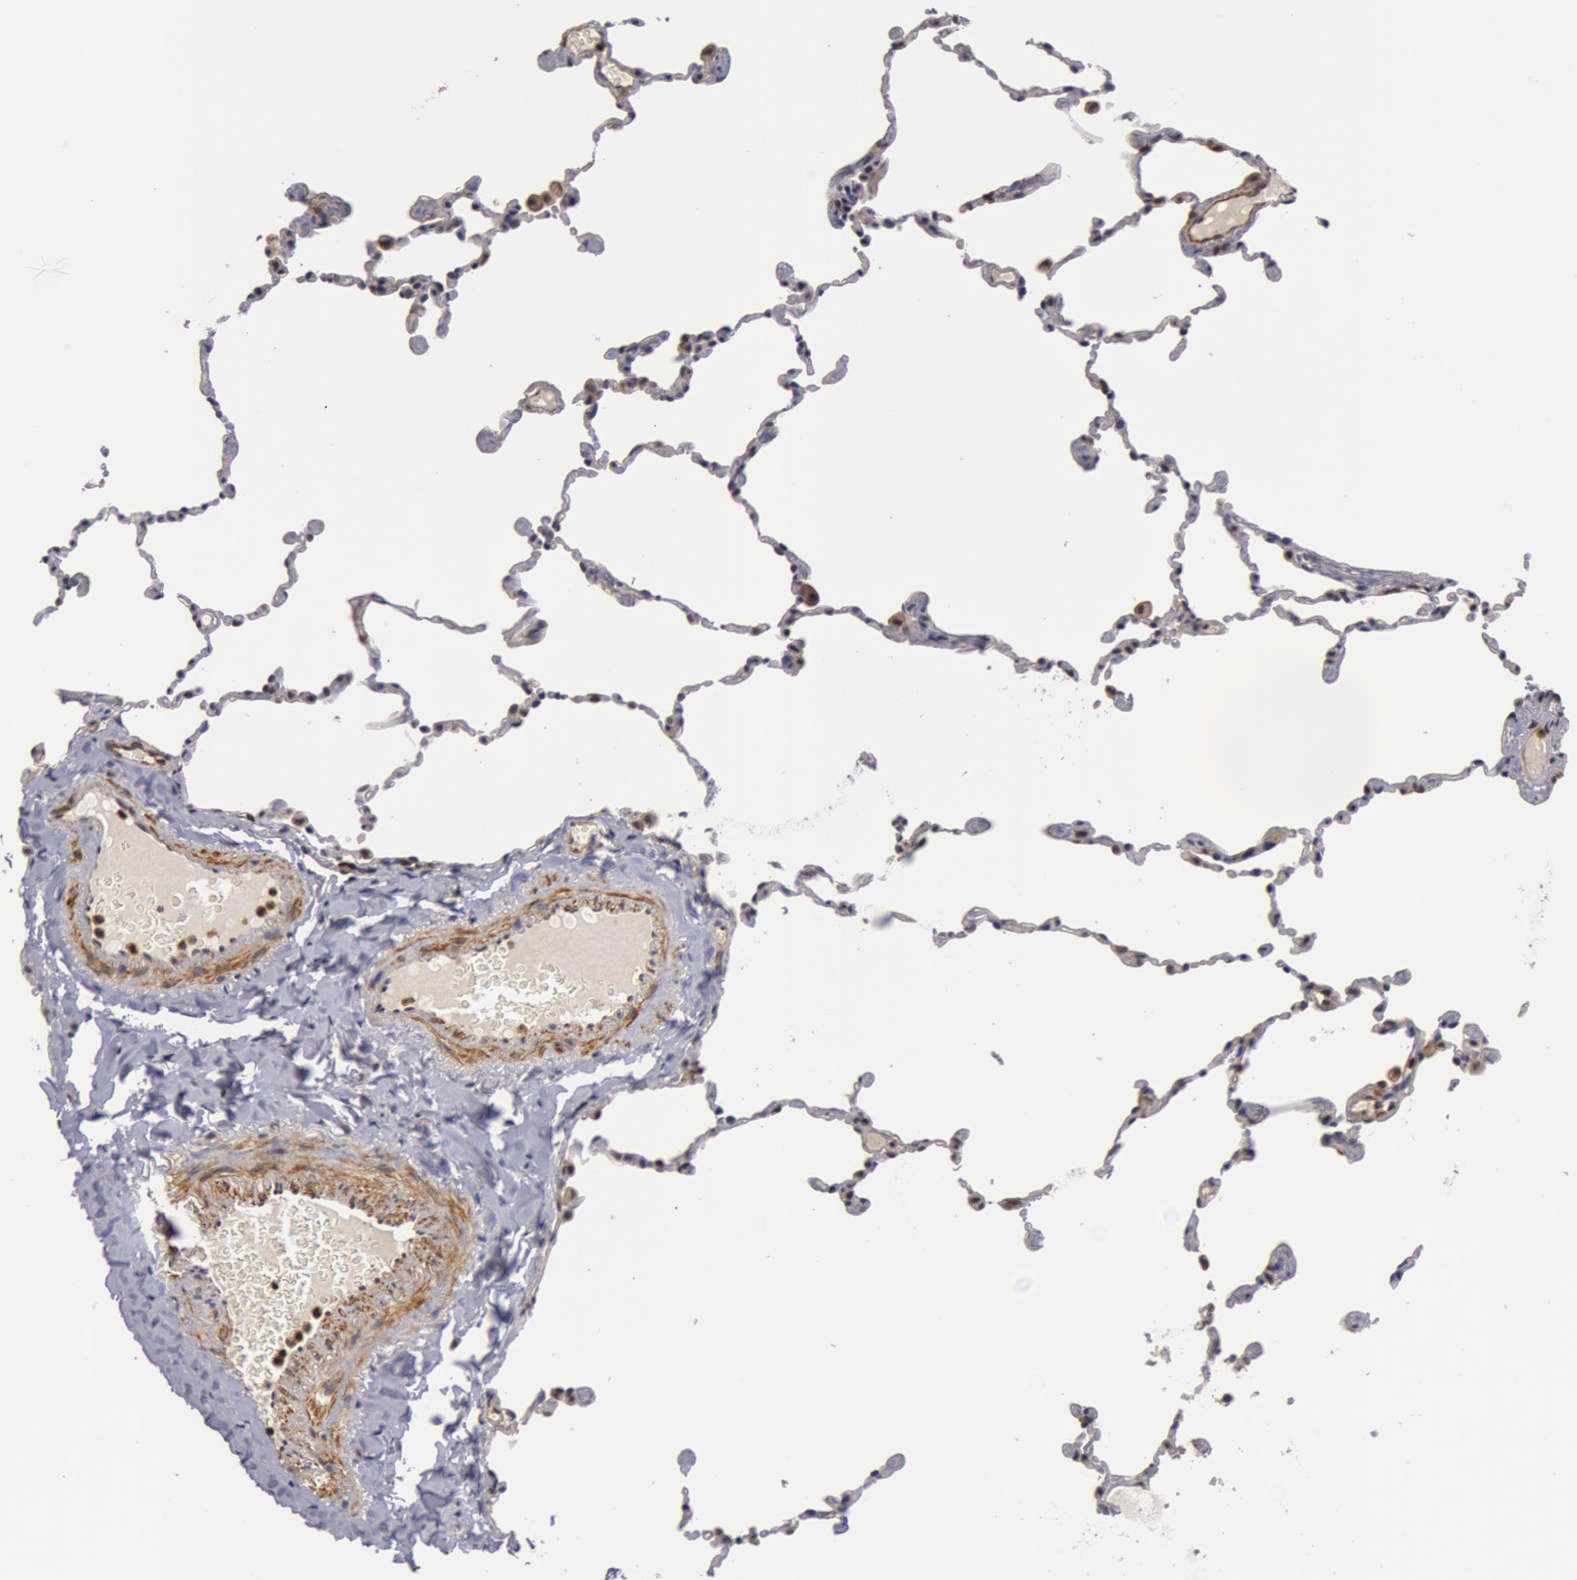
{"staining": {"intensity": "weak", "quantity": "<25%", "location": "cytoplasmic/membranous,nuclear"}, "tissue": "lung", "cell_type": "Alveolar cells", "image_type": "normal", "snomed": [{"axis": "morphology", "description": "Normal tissue, NOS"}, {"axis": "topography", "description": "Lung"}], "caption": "Immunohistochemistry (IHC) image of benign human lung stained for a protein (brown), which exhibits no expression in alveolar cells.", "gene": "ZNF350", "patient": {"sex": "female", "age": 61}}